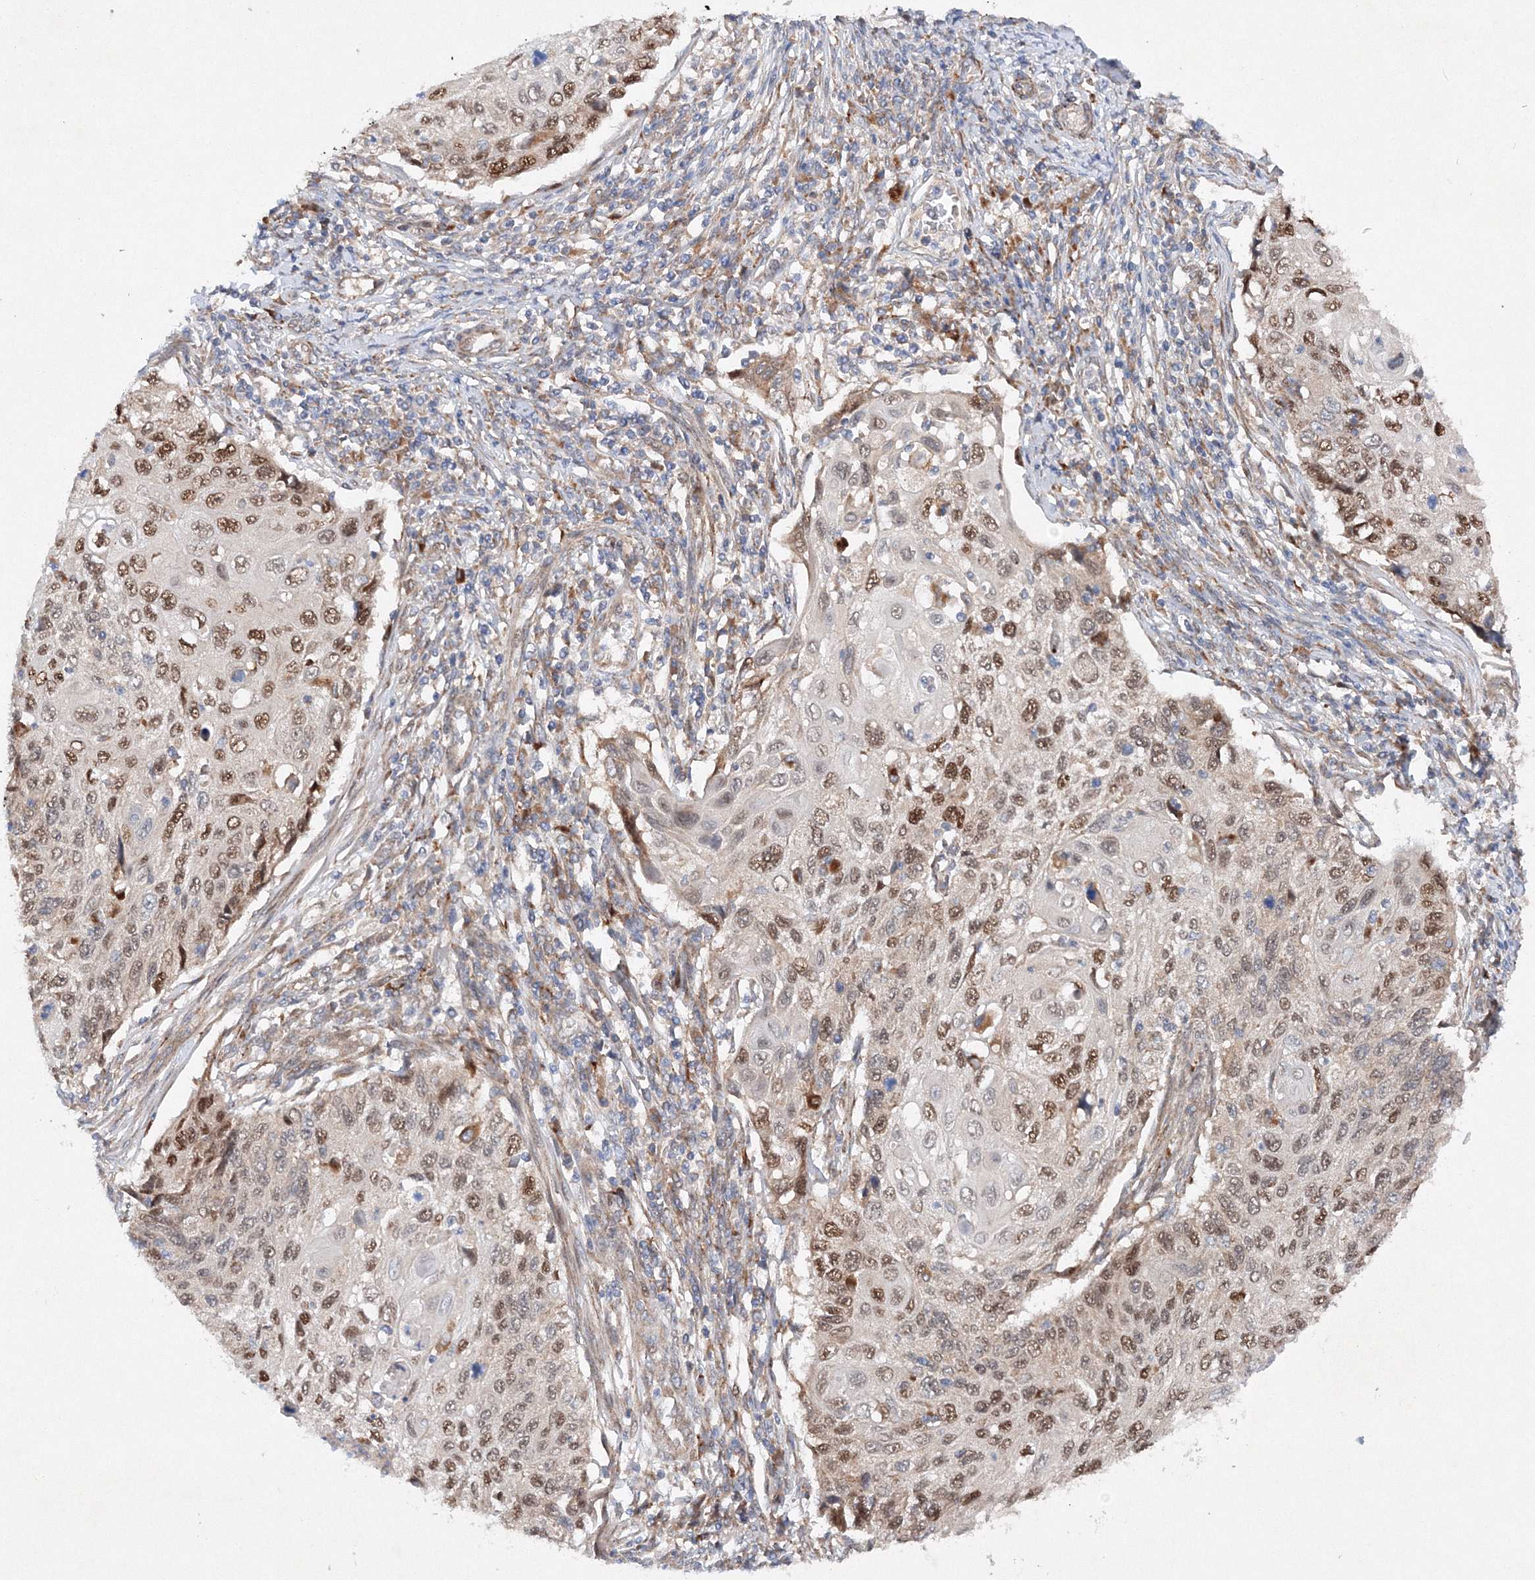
{"staining": {"intensity": "moderate", "quantity": ">75%", "location": "nuclear"}, "tissue": "cervical cancer", "cell_type": "Tumor cells", "image_type": "cancer", "snomed": [{"axis": "morphology", "description": "Squamous cell carcinoma, NOS"}, {"axis": "topography", "description": "Cervix"}], "caption": "Cervical cancer (squamous cell carcinoma) stained with a protein marker shows moderate staining in tumor cells.", "gene": "SLC36A1", "patient": {"sex": "female", "age": 70}}